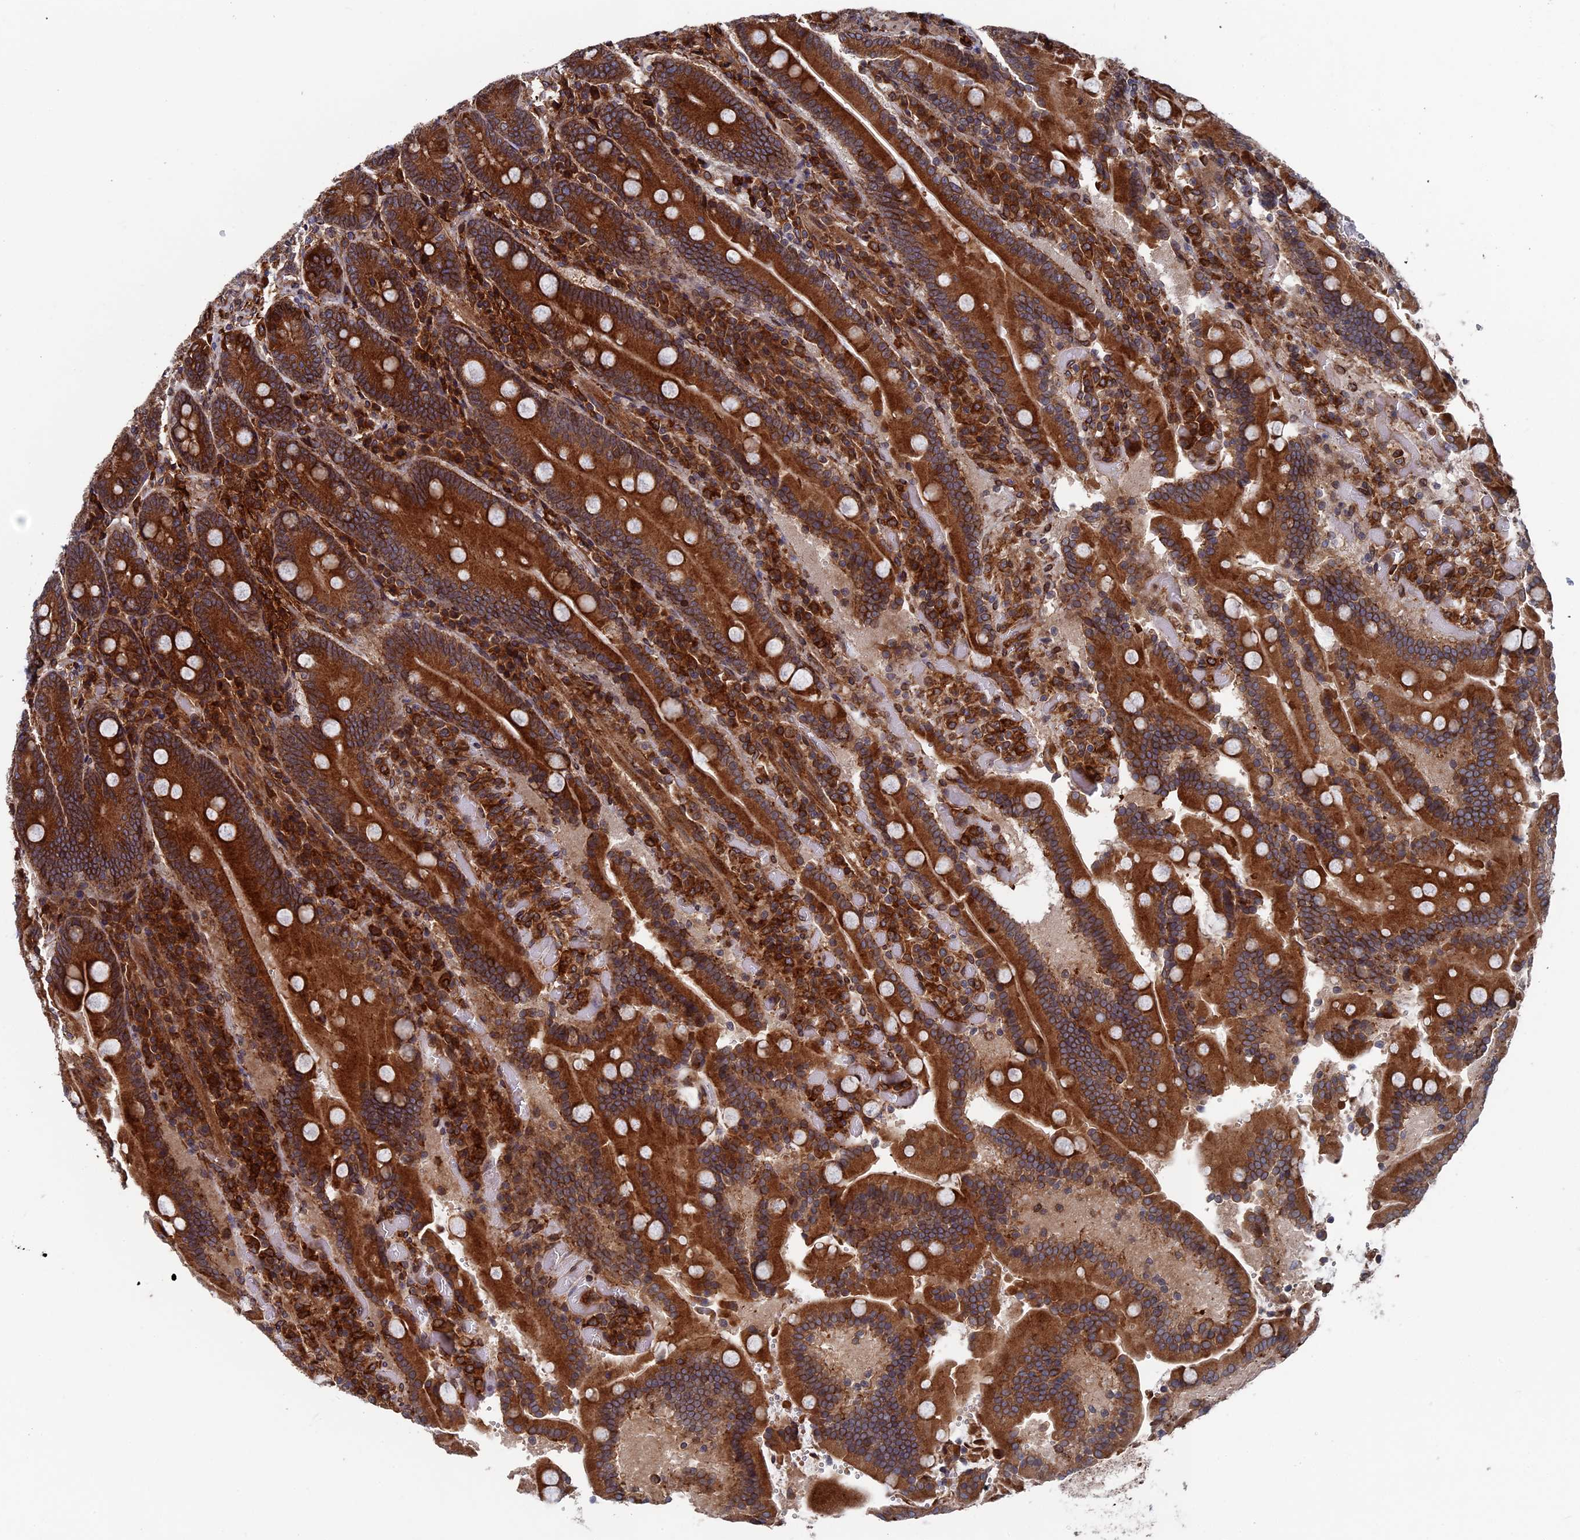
{"staining": {"intensity": "strong", "quantity": ">75%", "location": "cytoplasmic/membranous"}, "tissue": "duodenum", "cell_type": "Glandular cells", "image_type": "normal", "snomed": [{"axis": "morphology", "description": "Normal tissue, NOS"}, {"axis": "topography", "description": "Duodenum"}], "caption": "A photomicrograph showing strong cytoplasmic/membranous staining in approximately >75% of glandular cells in unremarkable duodenum, as visualized by brown immunohistochemical staining.", "gene": "RPUSD1", "patient": {"sex": "female", "age": 62}}